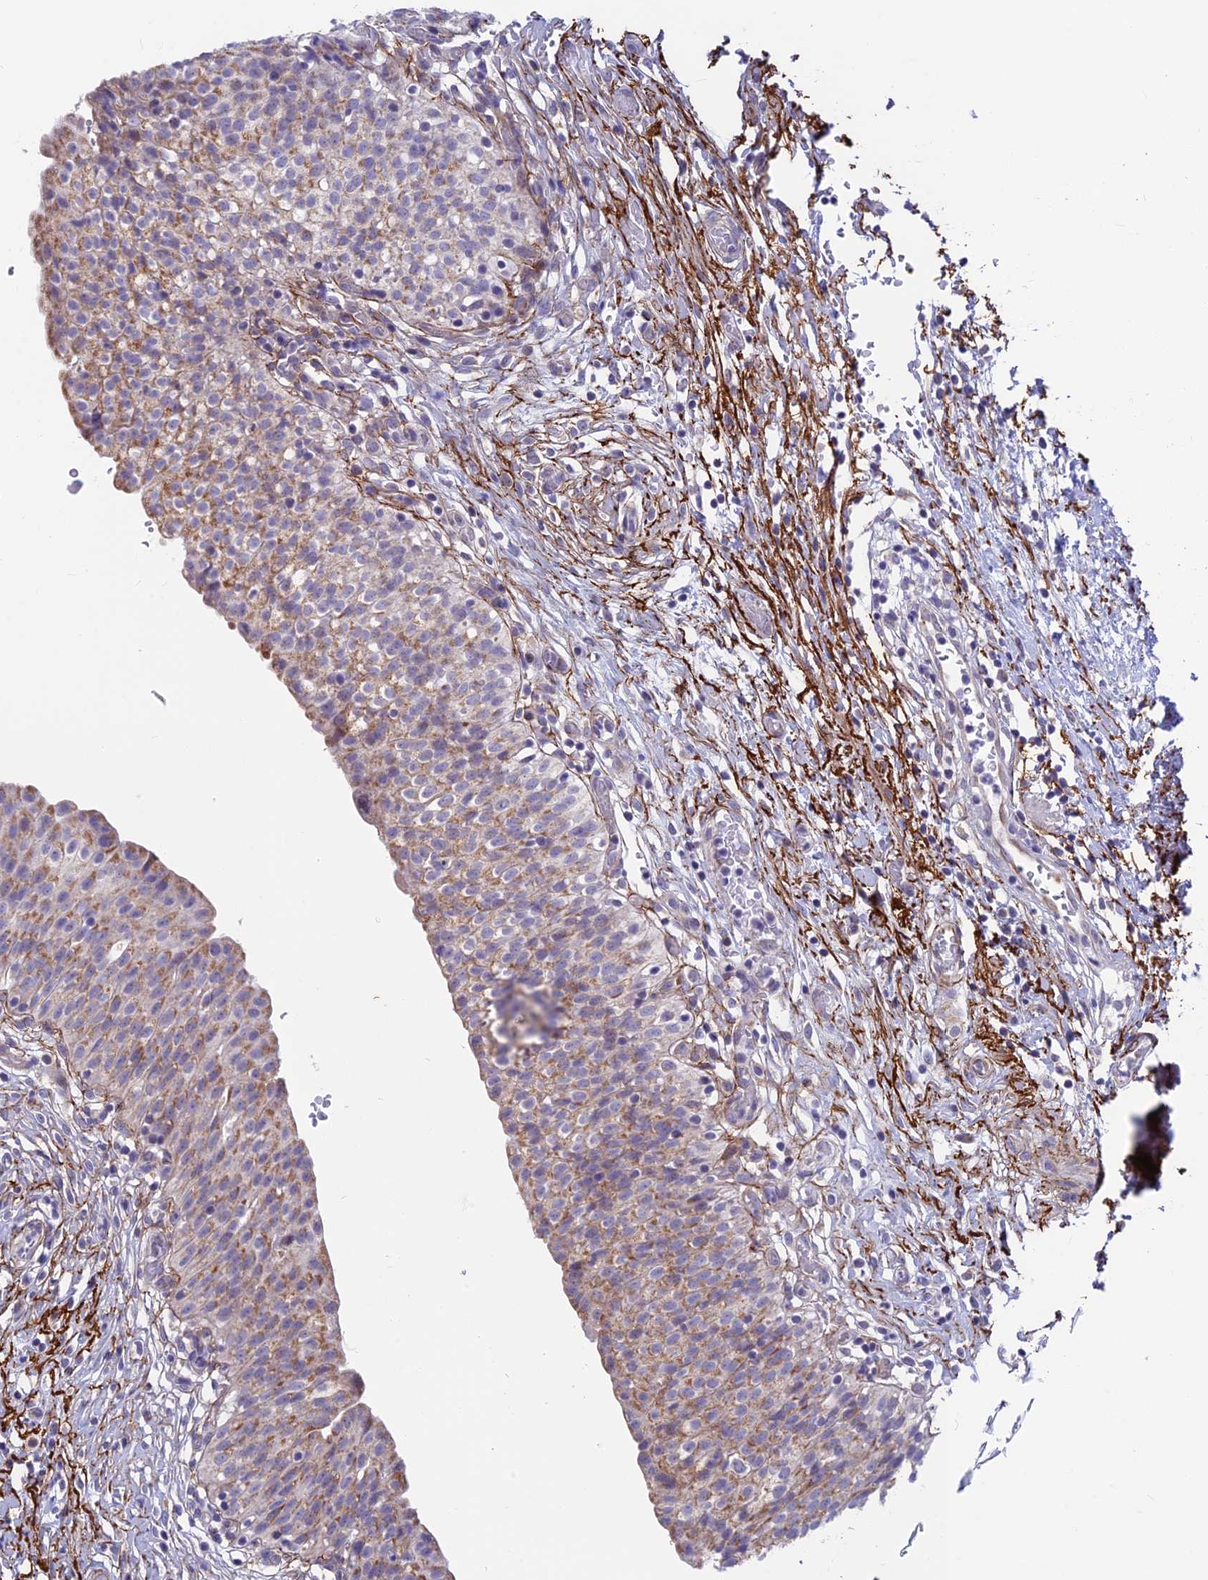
{"staining": {"intensity": "moderate", "quantity": "25%-75%", "location": "cytoplasmic/membranous"}, "tissue": "urinary bladder", "cell_type": "Urothelial cells", "image_type": "normal", "snomed": [{"axis": "morphology", "description": "Normal tissue, NOS"}, {"axis": "topography", "description": "Urinary bladder"}], "caption": "Moderate cytoplasmic/membranous staining is present in approximately 25%-75% of urothelial cells in benign urinary bladder.", "gene": "PLAC9", "patient": {"sex": "male", "age": 55}}